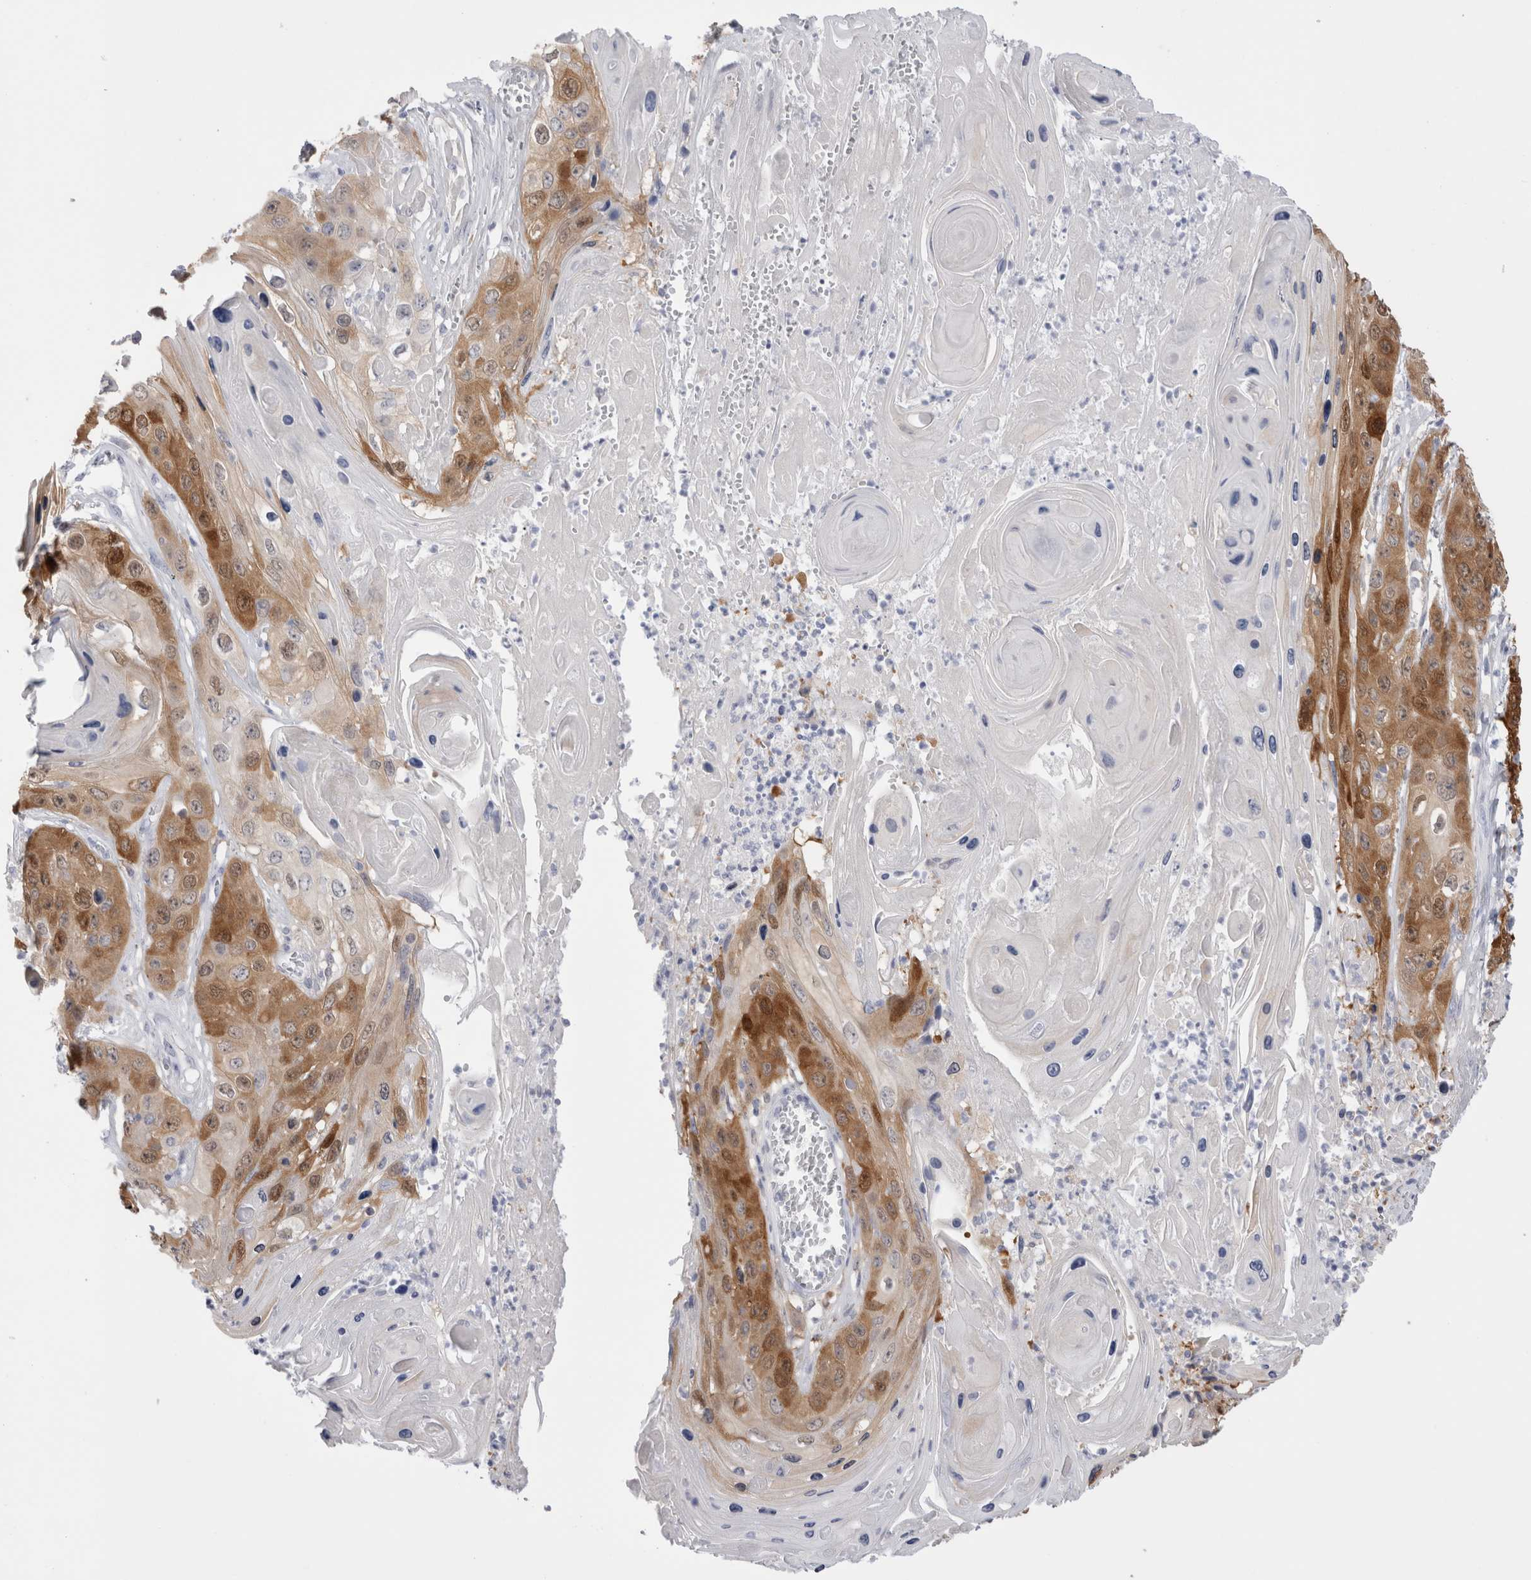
{"staining": {"intensity": "strong", "quantity": "<25%", "location": "cytoplasmic/membranous,nuclear"}, "tissue": "skin cancer", "cell_type": "Tumor cells", "image_type": "cancer", "snomed": [{"axis": "morphology", "description": "Squamous cell carcinoma, NOS"}, {"axis": "topography", "description": "Skin"}], "caption": "Squamous cell carcinoma (skin) tissue reveals strong cytoplasmic/membranous and nuclear expression in about <25% of tumor cells, visualized by immunohistochemistry.", "gene": "NAPEPLD", "patient": {"sex": "male", "age": 55}}